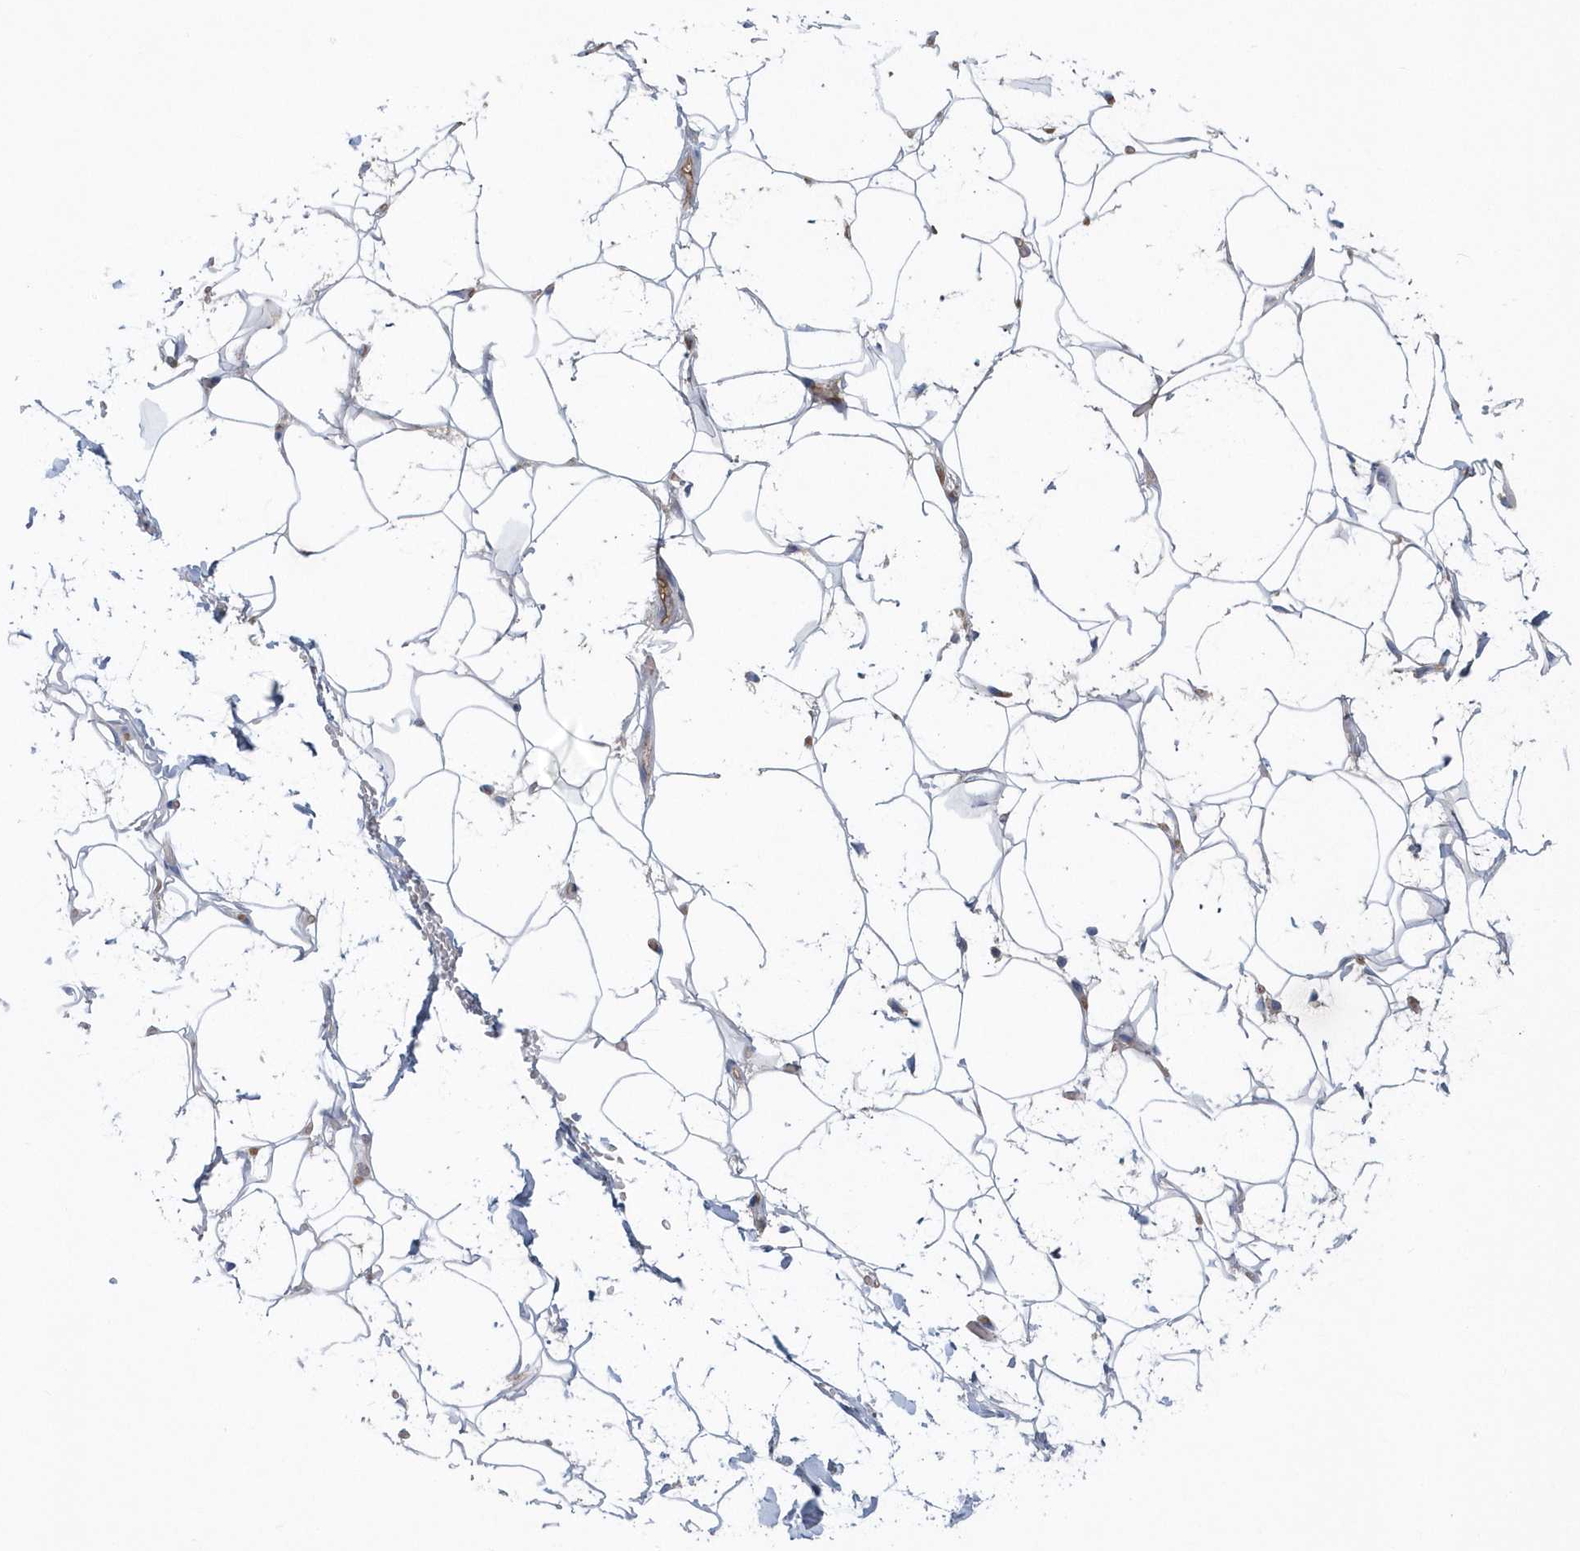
{"staining": {"intensity": "negative", "quantity": "none", "location": "none"}, "tissue": "adipose tissue", "cell_type": "Adipocytes", "image_type": "normal", "snomed": [{"axis": "morphology", "description": "Normal tissue, NOS"}, {"axis": "topography", "description": "Breast"}], "caption": "Photomicrograph shows no protein expression in adipocytes of benign adipose tissue.", "gene": "SPATA18", "patient": {"sex": "female", "age": 26}}